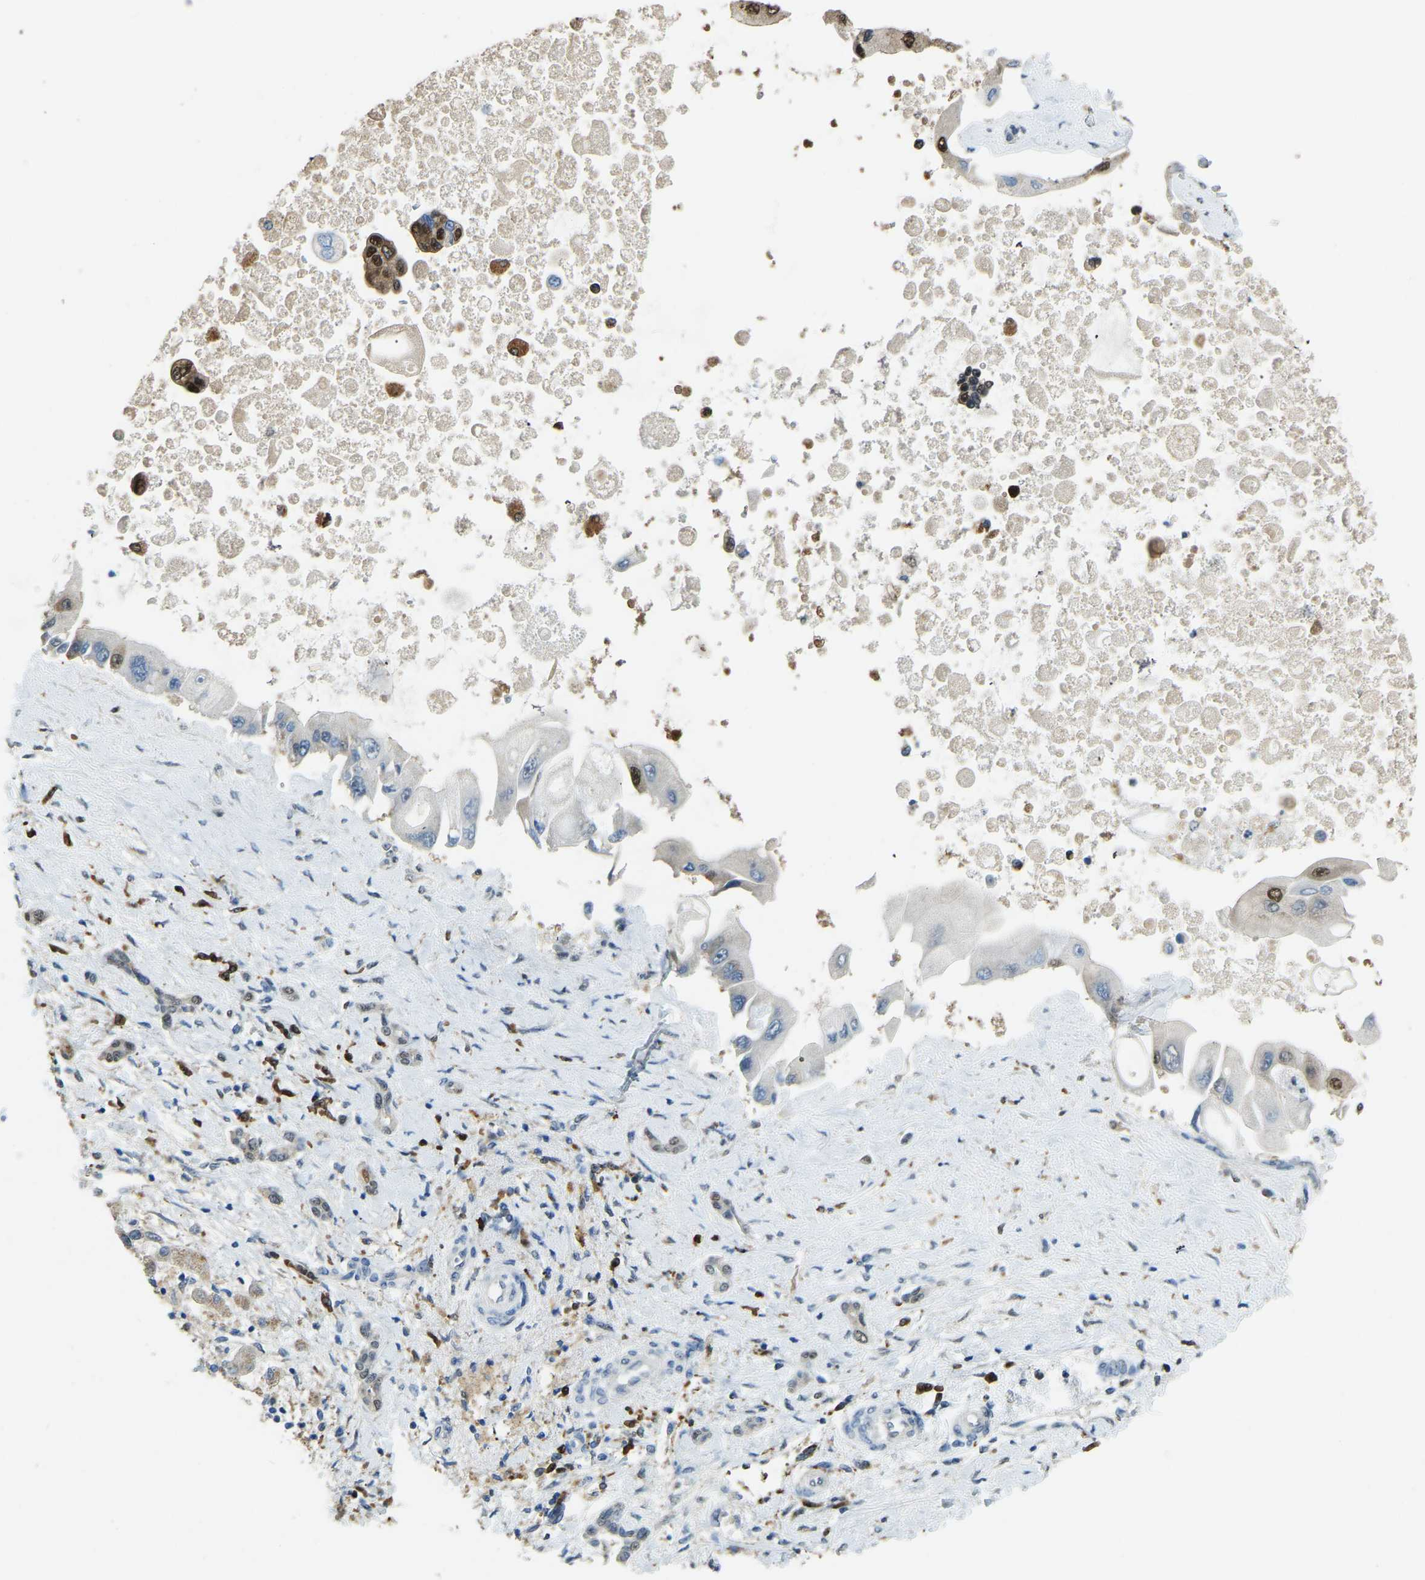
{"staining": {"intensity": "strong", "quantity": "25%-75%", "location": "cytoplasmic/membranous,nuclear"}, "tissue": "liver cancer", "cell_type": "Tumor cells", "image_type": "cancer", "snomed": [{"axis": "morphology", "description": "Cholangiocarcinoma"}, {"axis": "topography", "description": "Liver"}], "caption": "Immunohistochemical staining of human liver cancer shows high levels of strong cytoplasmic/membranous and nuclear staining in about 25%-75% of tumor cells. The protein is shown in brown color, while the nuclei are stained blue.", "gene": "NANS", "patient": {"sex": "male", "age": 50}}